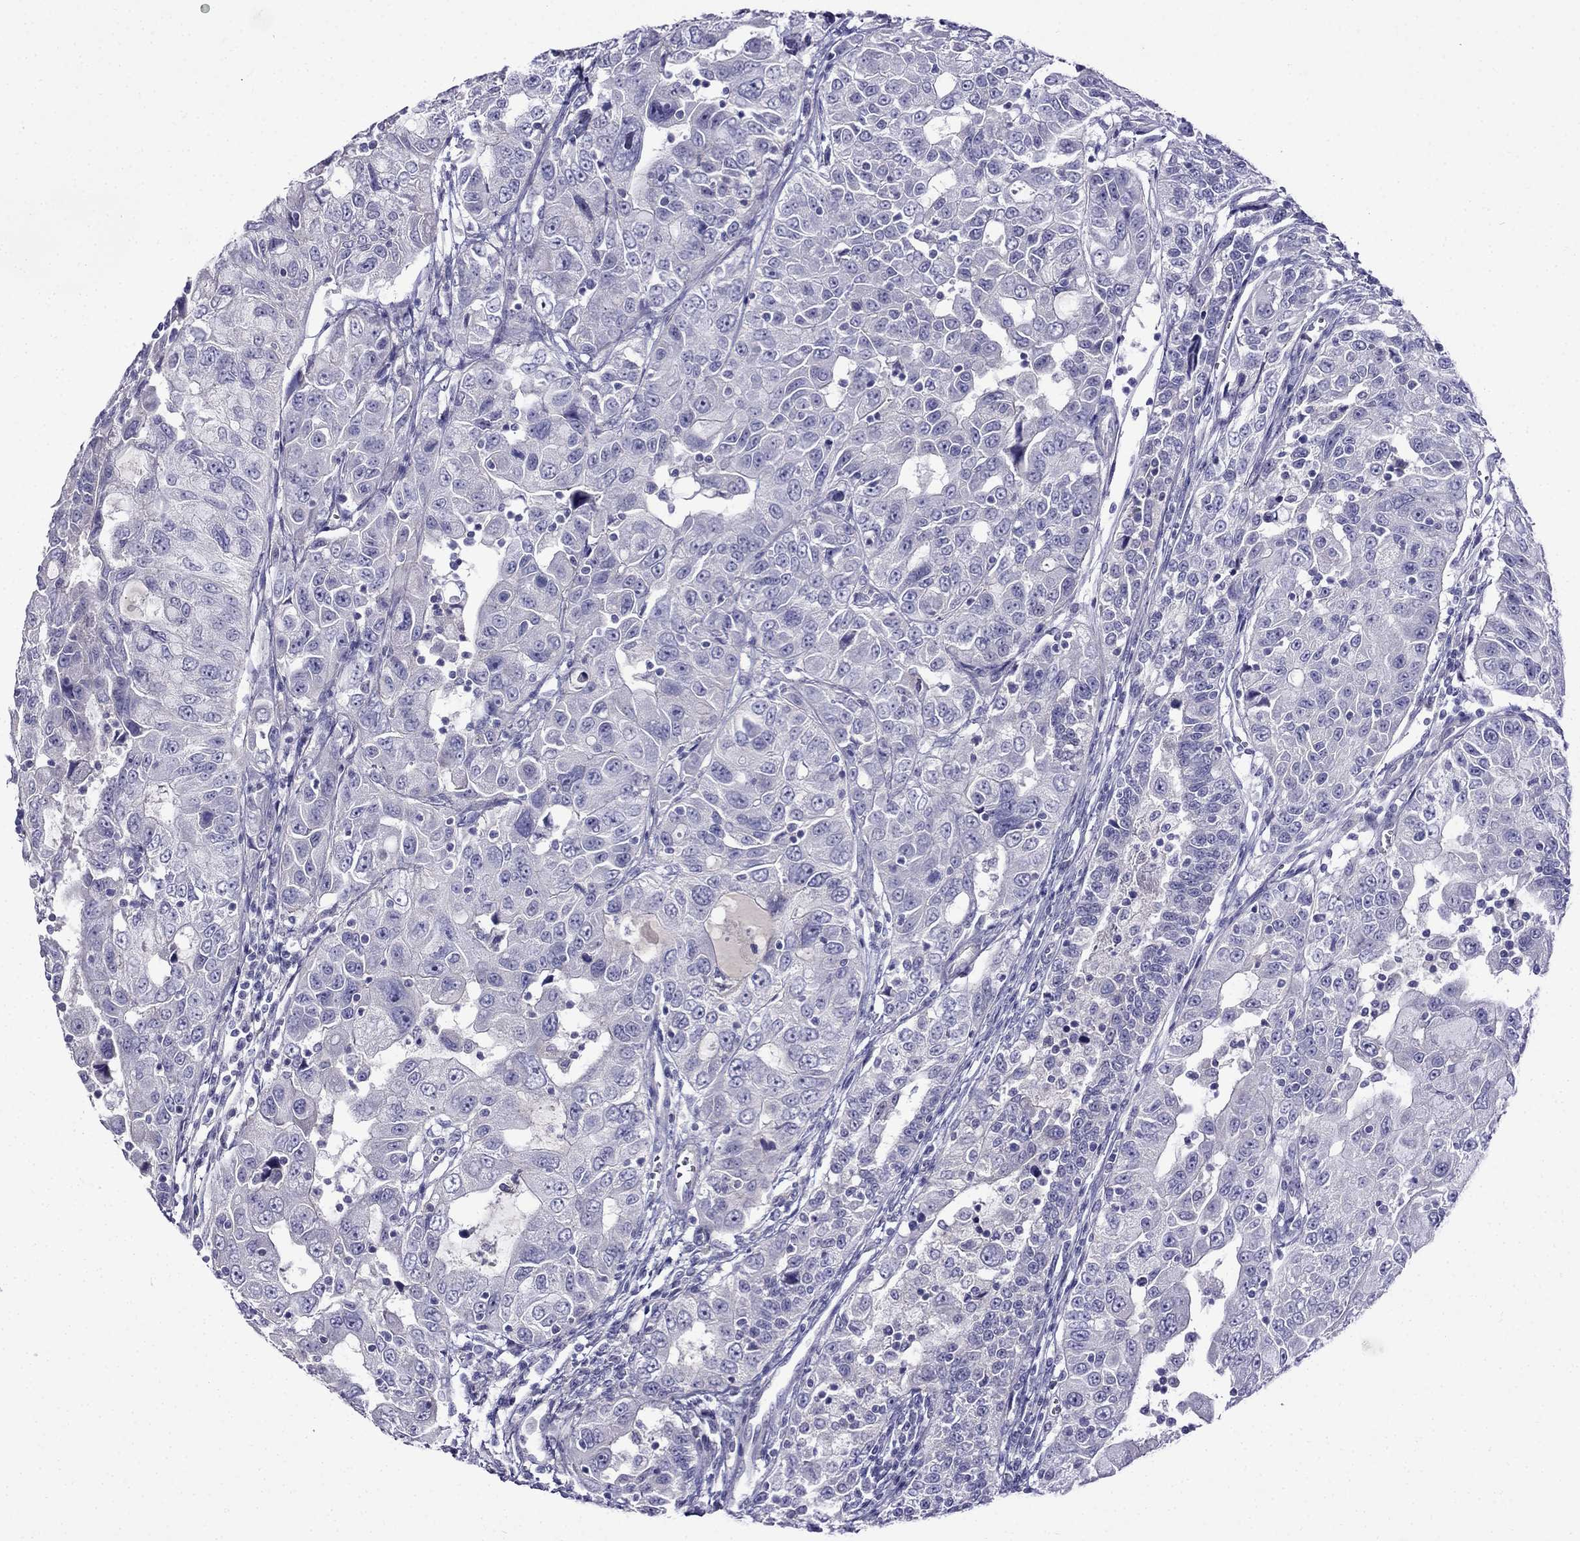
{"staining": {"intensity": "negative", "quantity": "none", "location": "none"}, "tissue": "urothelial cancer", "cell_type": "Tumor cells", "image_type": "cancer", "snomed": [{"axis": "morphology", "description": "Urothelial carcinoma, NOS"}, {"axis": "morphology", "description": "Urothelial carcinoma, High grade"}, {"axis": "topography", "description": "Urinary bladder"}], "caption": "Urothelial cancer stained for a protein using immunohistochemistry (IHC) shows no positivity tumor cells.", "gene": "PATE1", "patient": {"sex": "female", "age": 73}}